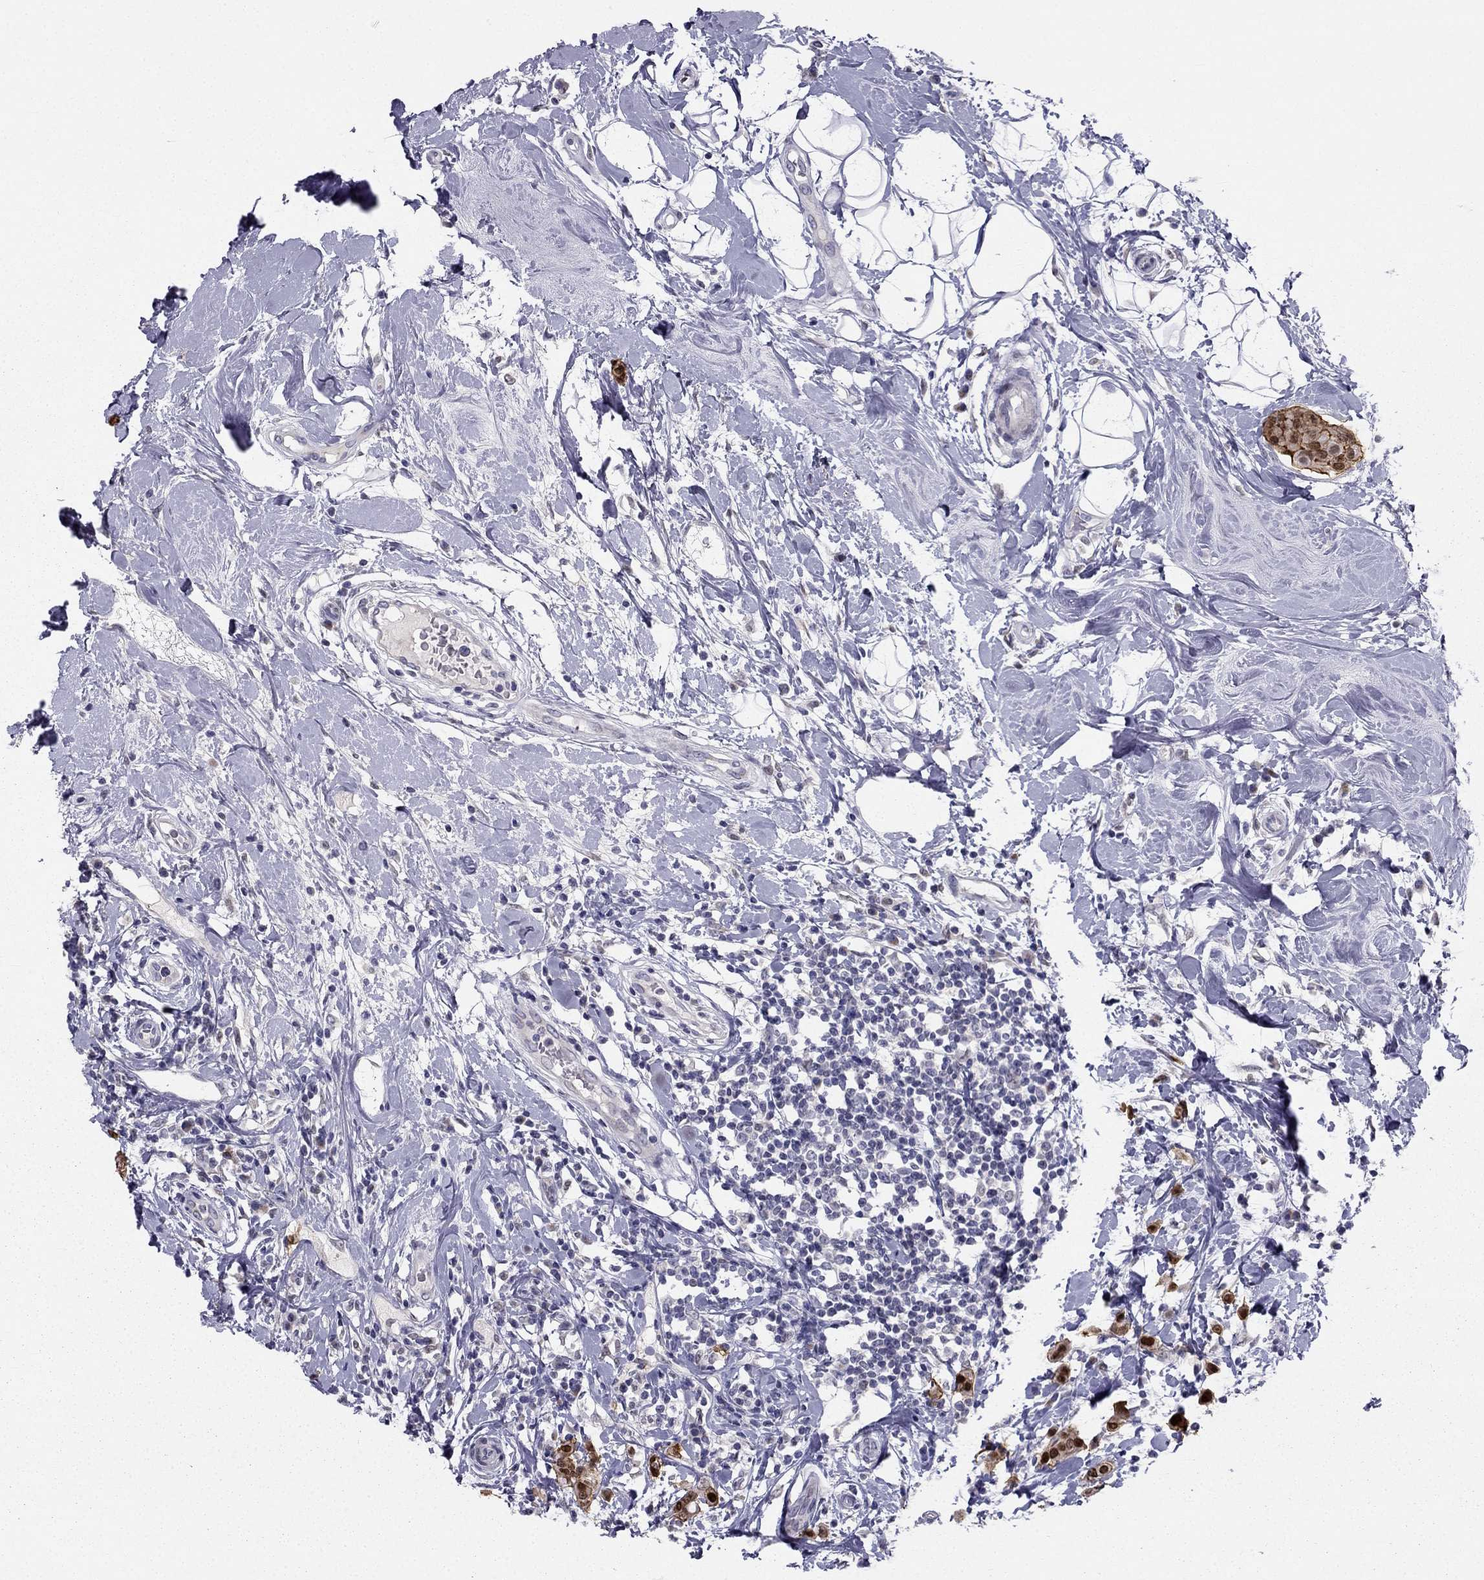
{"staining": {"intensity": "strong", "quantity": ">75%", "location": "nuclear"}, "tissue": "breast cancer", "cell_type": "Tumor cells", "image_type": "cancer", "snomed": [{"axis": "morphology", "description": "Duct carcinoma"}, {"axis": "topography", "description": "Breast"}], "caption": "This is an image of IHC staining of infiltrating ductal carcinoma (breast), which shows strong positivity in the nuclear of tumor cells.", "gene": "TRPS1", "patient": {"sex": "female", "age": 27}}